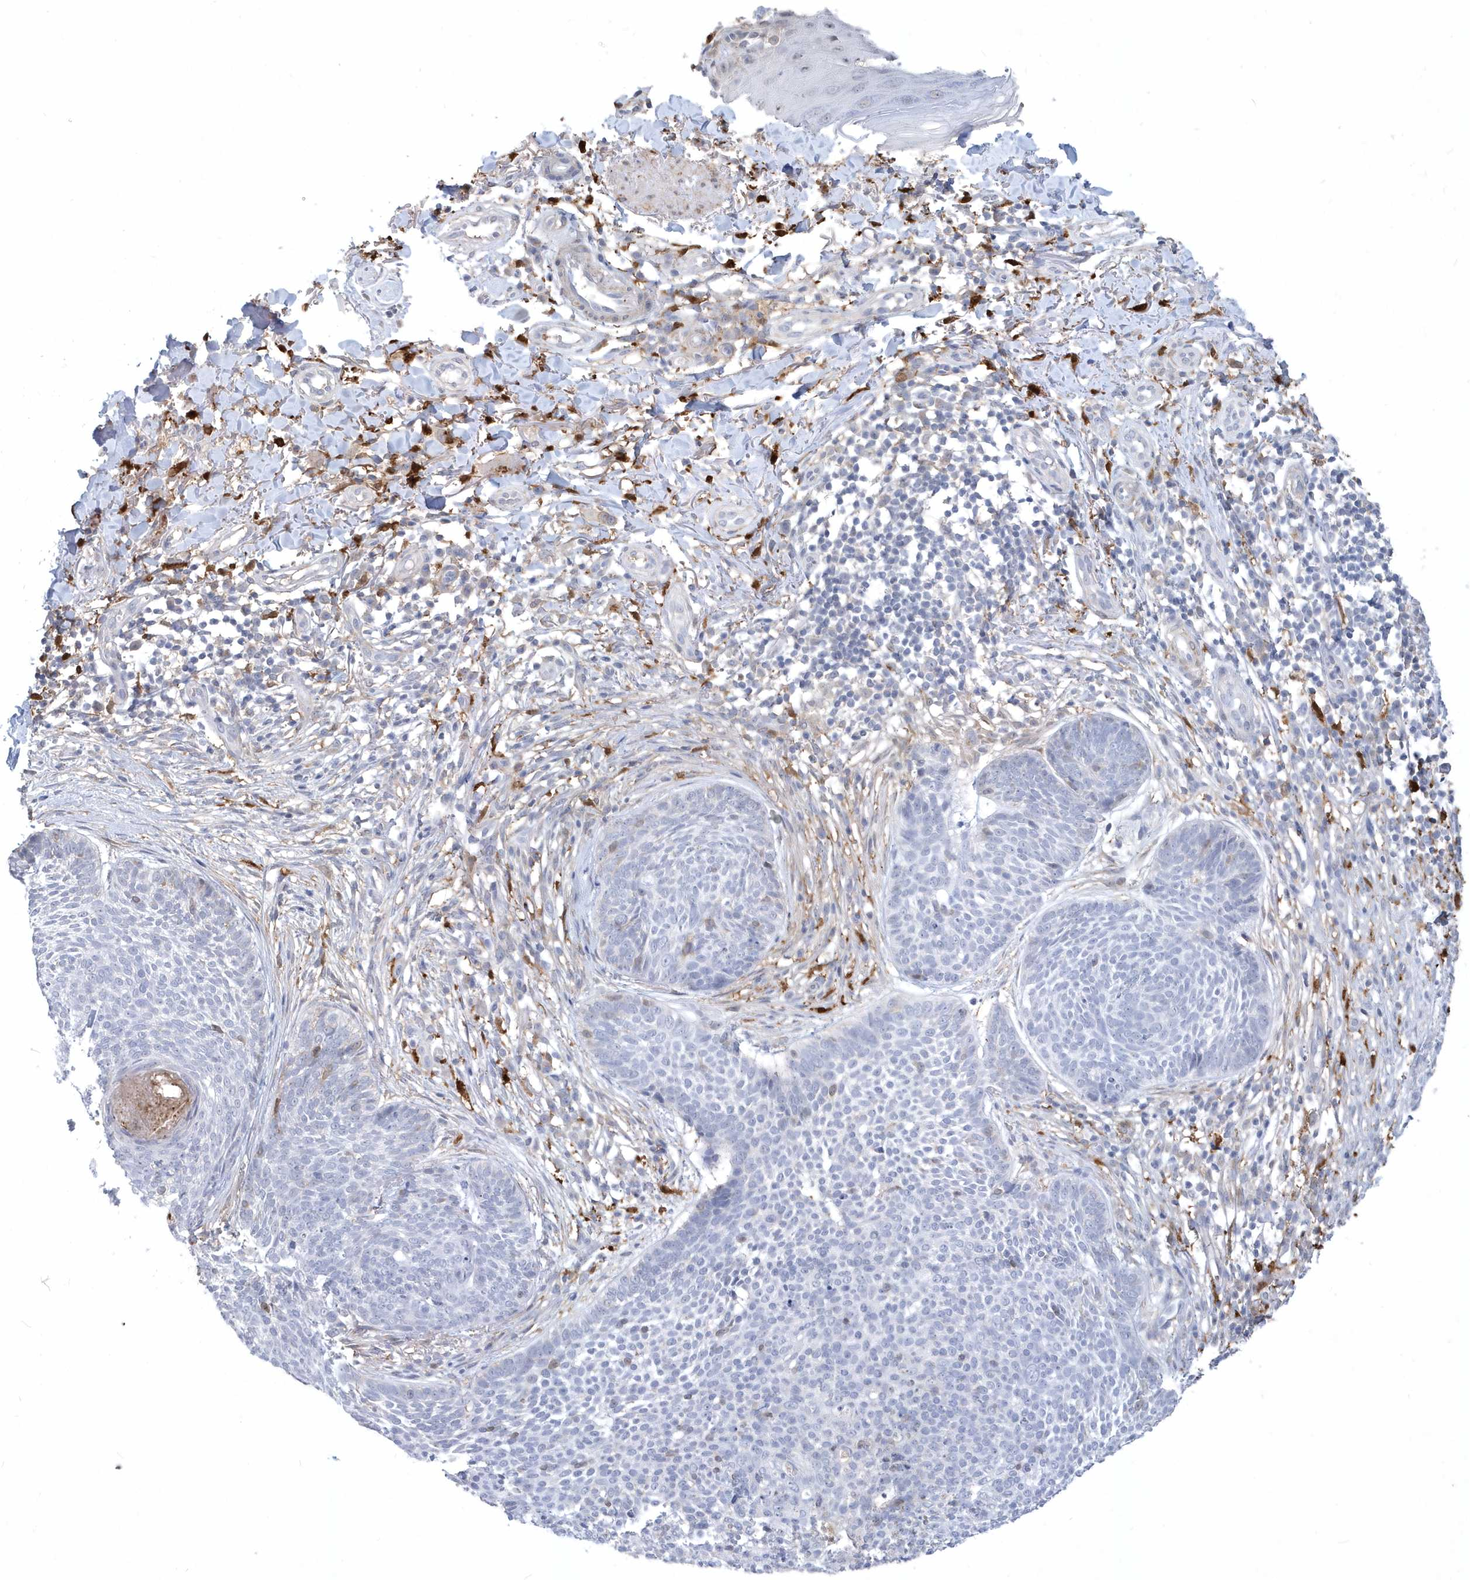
{"staining": {"intensity": "negative", "quantity": "none", "location": "none"}, "tissue": "skin cancer", "cell_type": "Tumor cells", "image_type": "cancer", "snomed": [{"axis": "morphology", "description": "Basal cell carcinoma"}, {"axis": "topography", "description": "Skin"}], "caption": "Micrograph shows no significant protein positivity in tumor cells of skin basal cell carcinoma.", "gene": "TSPEAR", "patient": {"sex": "female", "age": 64}}